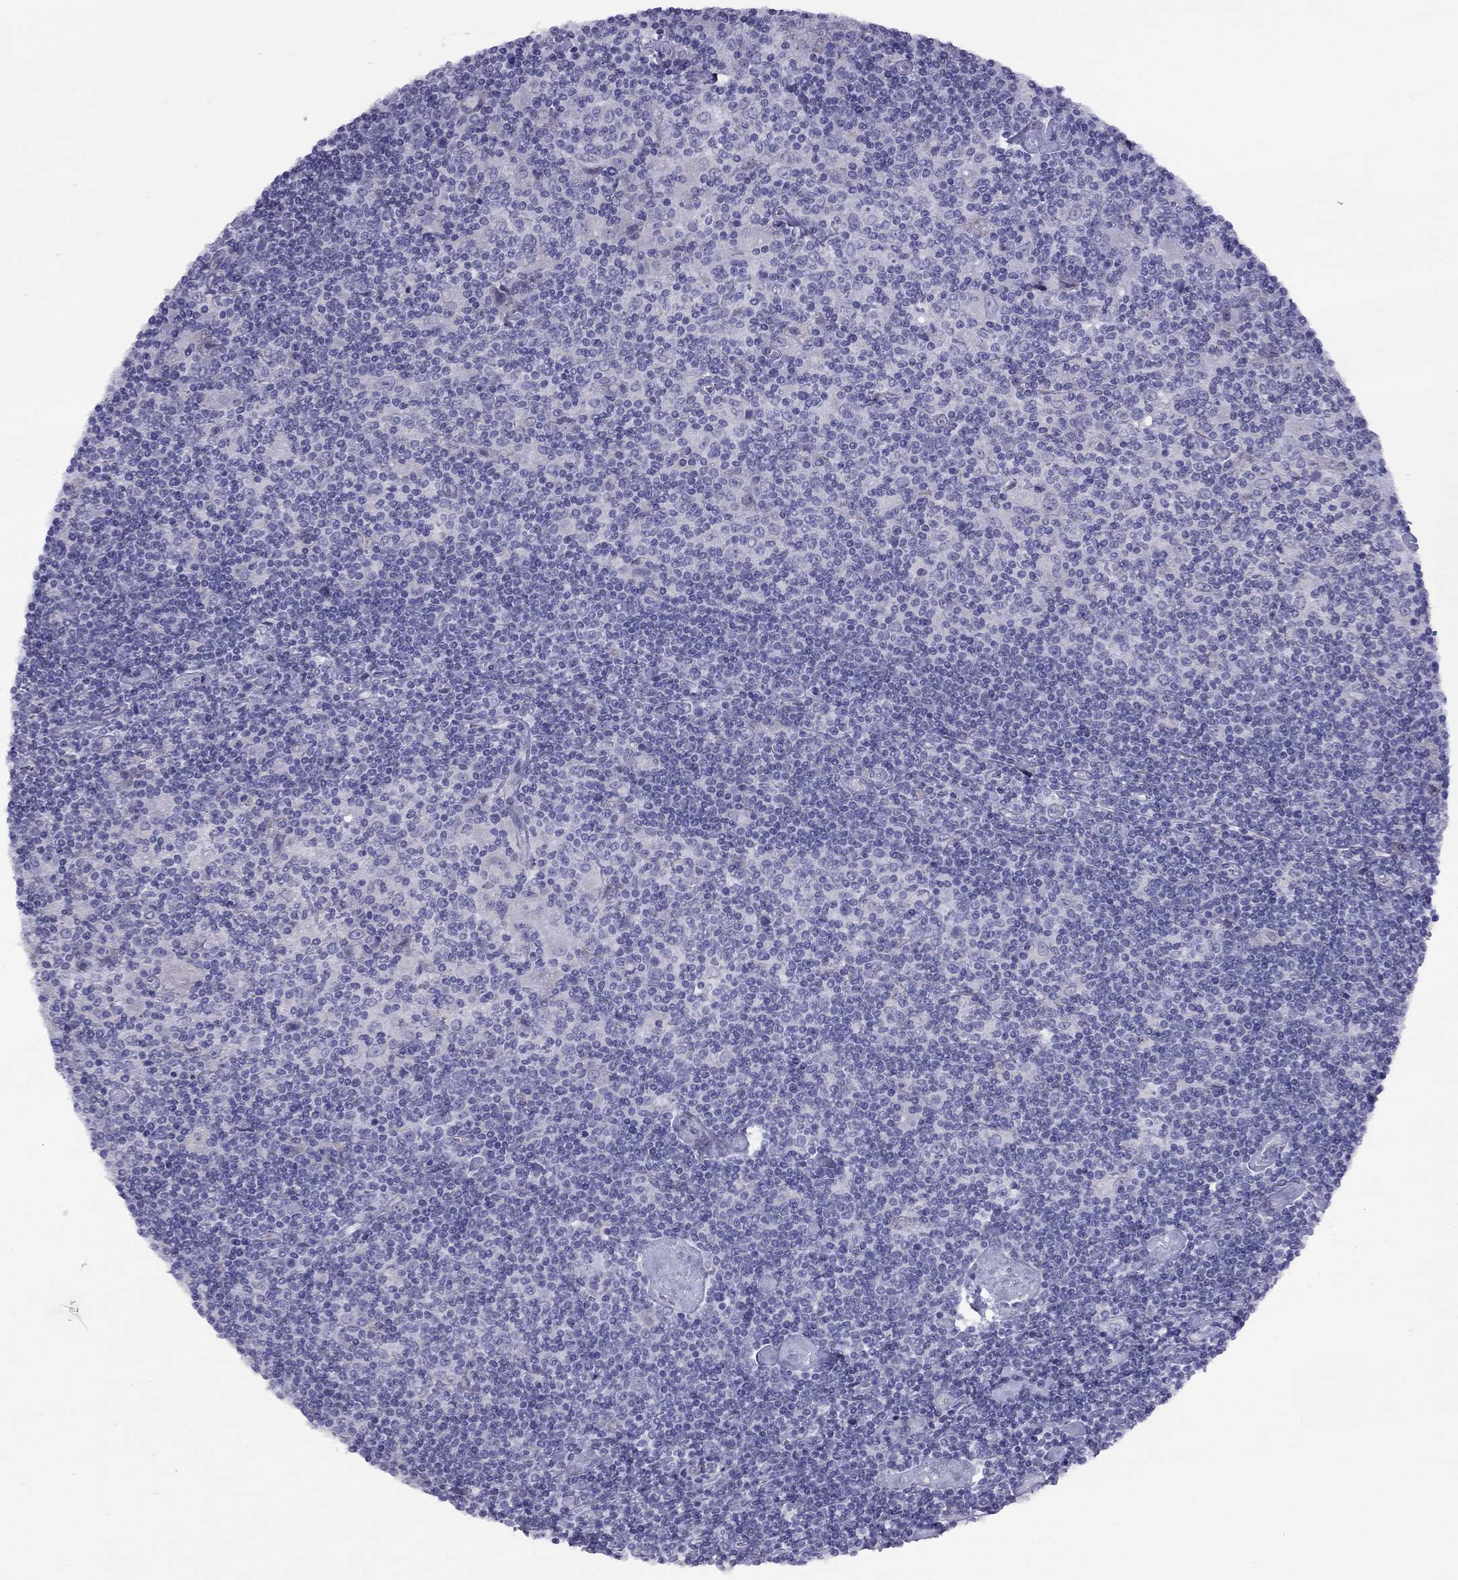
{"staining": {"intensity": "negative", "quantity": "none", "location": "none"}, "tissue": "lymphoma", "cell_type": "Tumor cells", "image_type": "cancer", "snomed": [{"axis": "morphology", "description": "Hodgkin's disease, NOS"}, {"axis": "topography", "description": "Lymph node"}], "caption": "Tumor cells are negative for protein expression in human lymphoma. (DAB (3,3'-diaminobenzidine) immunohistochemistry with hematoxylin counter stain).", "gene": "CPNE4", "patient": {"sex": "male", "age": 40}}